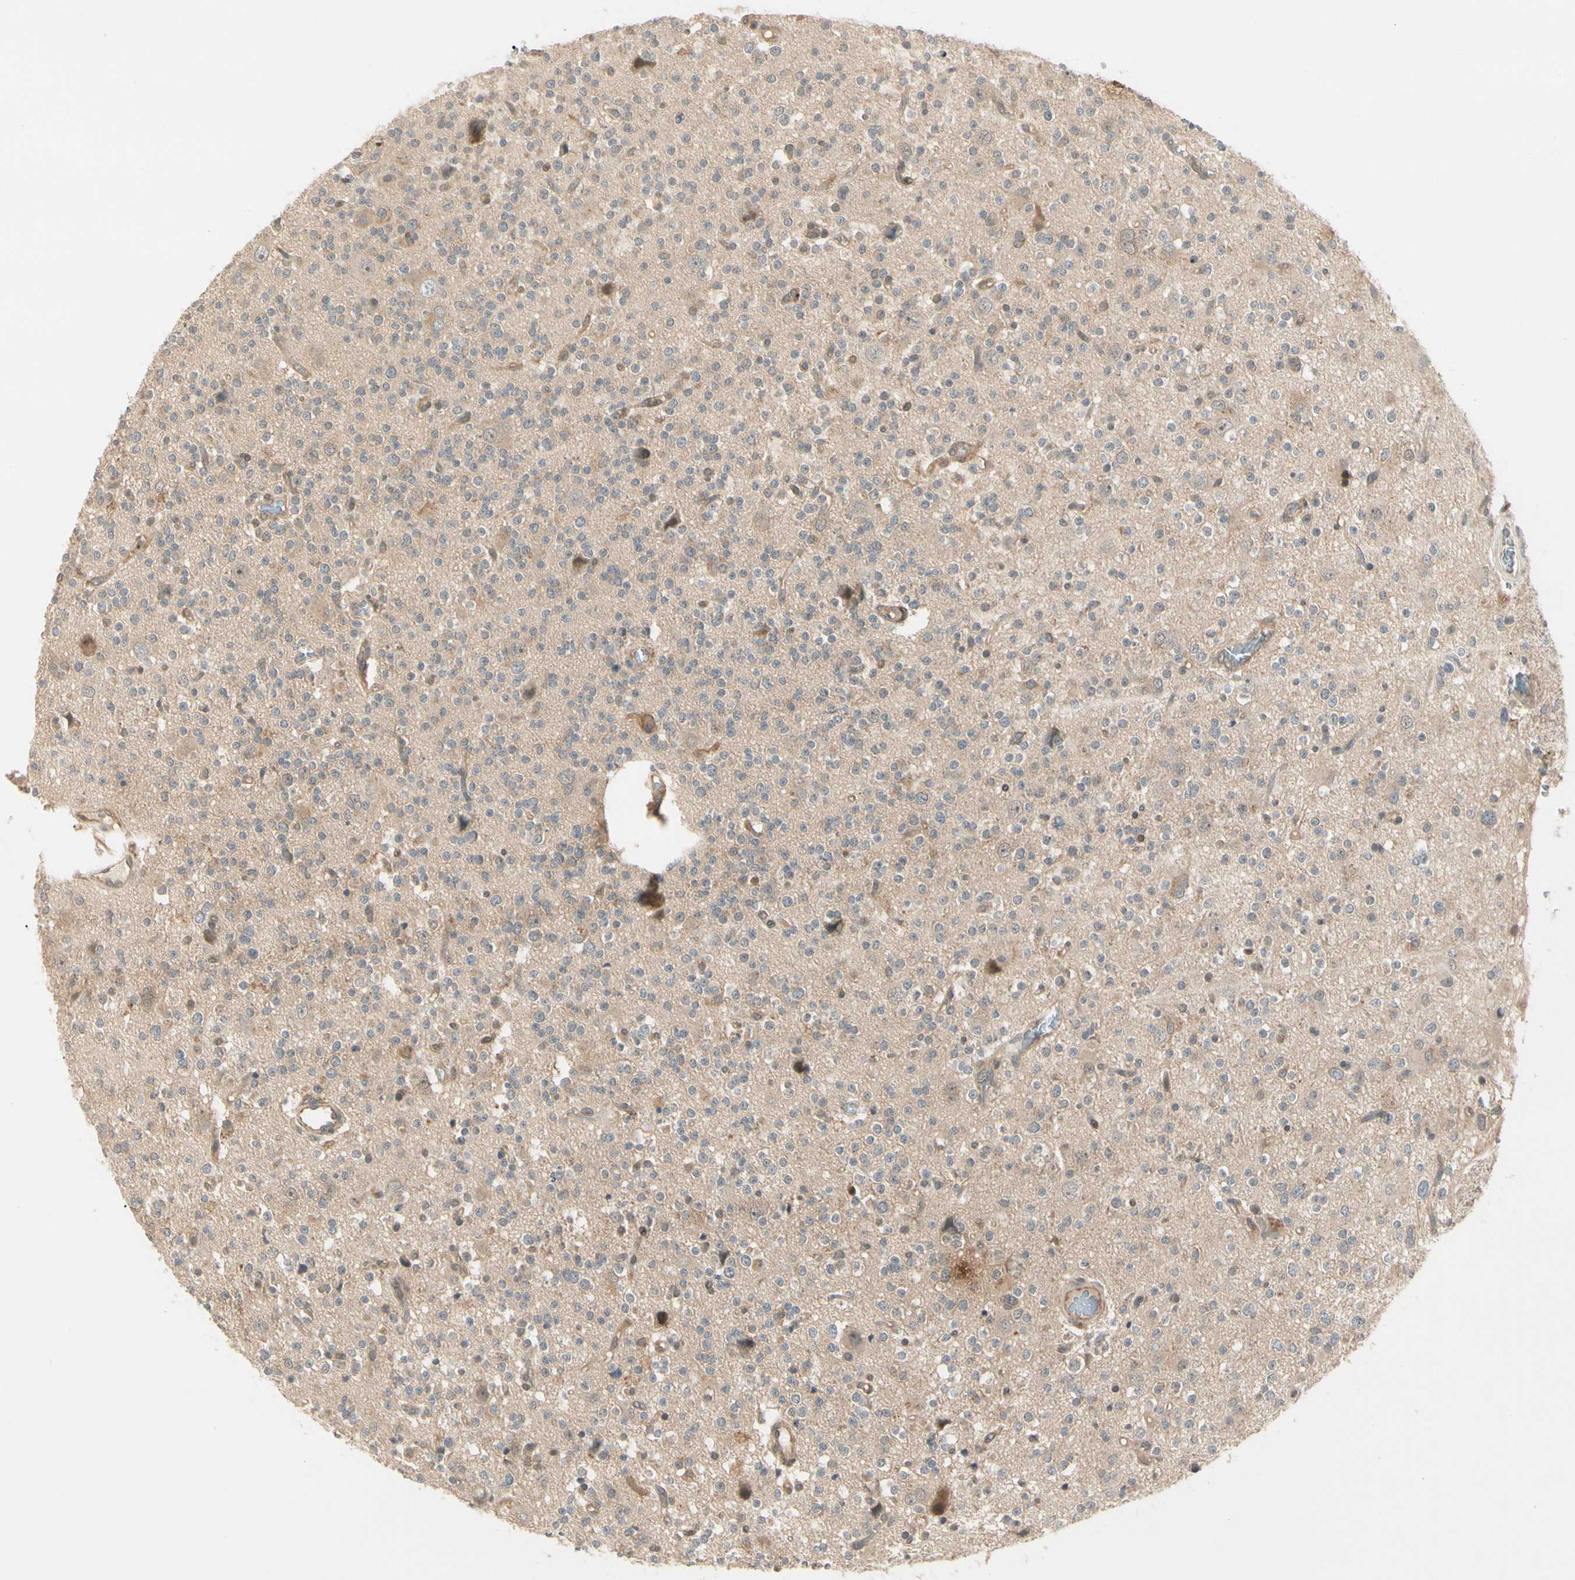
{"staining": {"intensity": "moderate", "quantity": ">75%", "location": "cytoplasmic/membranous"}, "tissue": "glioma", "cell_type": "Tumor cells", "image_type": "cancer", "snomed": [{"axis": "morphology", "description": "Glioma, malignant, High grade"}, {"axis": "topography", "description": "Brain"}], "caption": "The micrograph displays staining of malignant glioma (high-grade), revealing moderate cytoplasmic/membranous protein staining (brown color) within tumor cells. (Brightfield microscopy of DAB IHC at high magnification).", "gene": "F2R", "patient": {"sex": "male", "age": 47}}